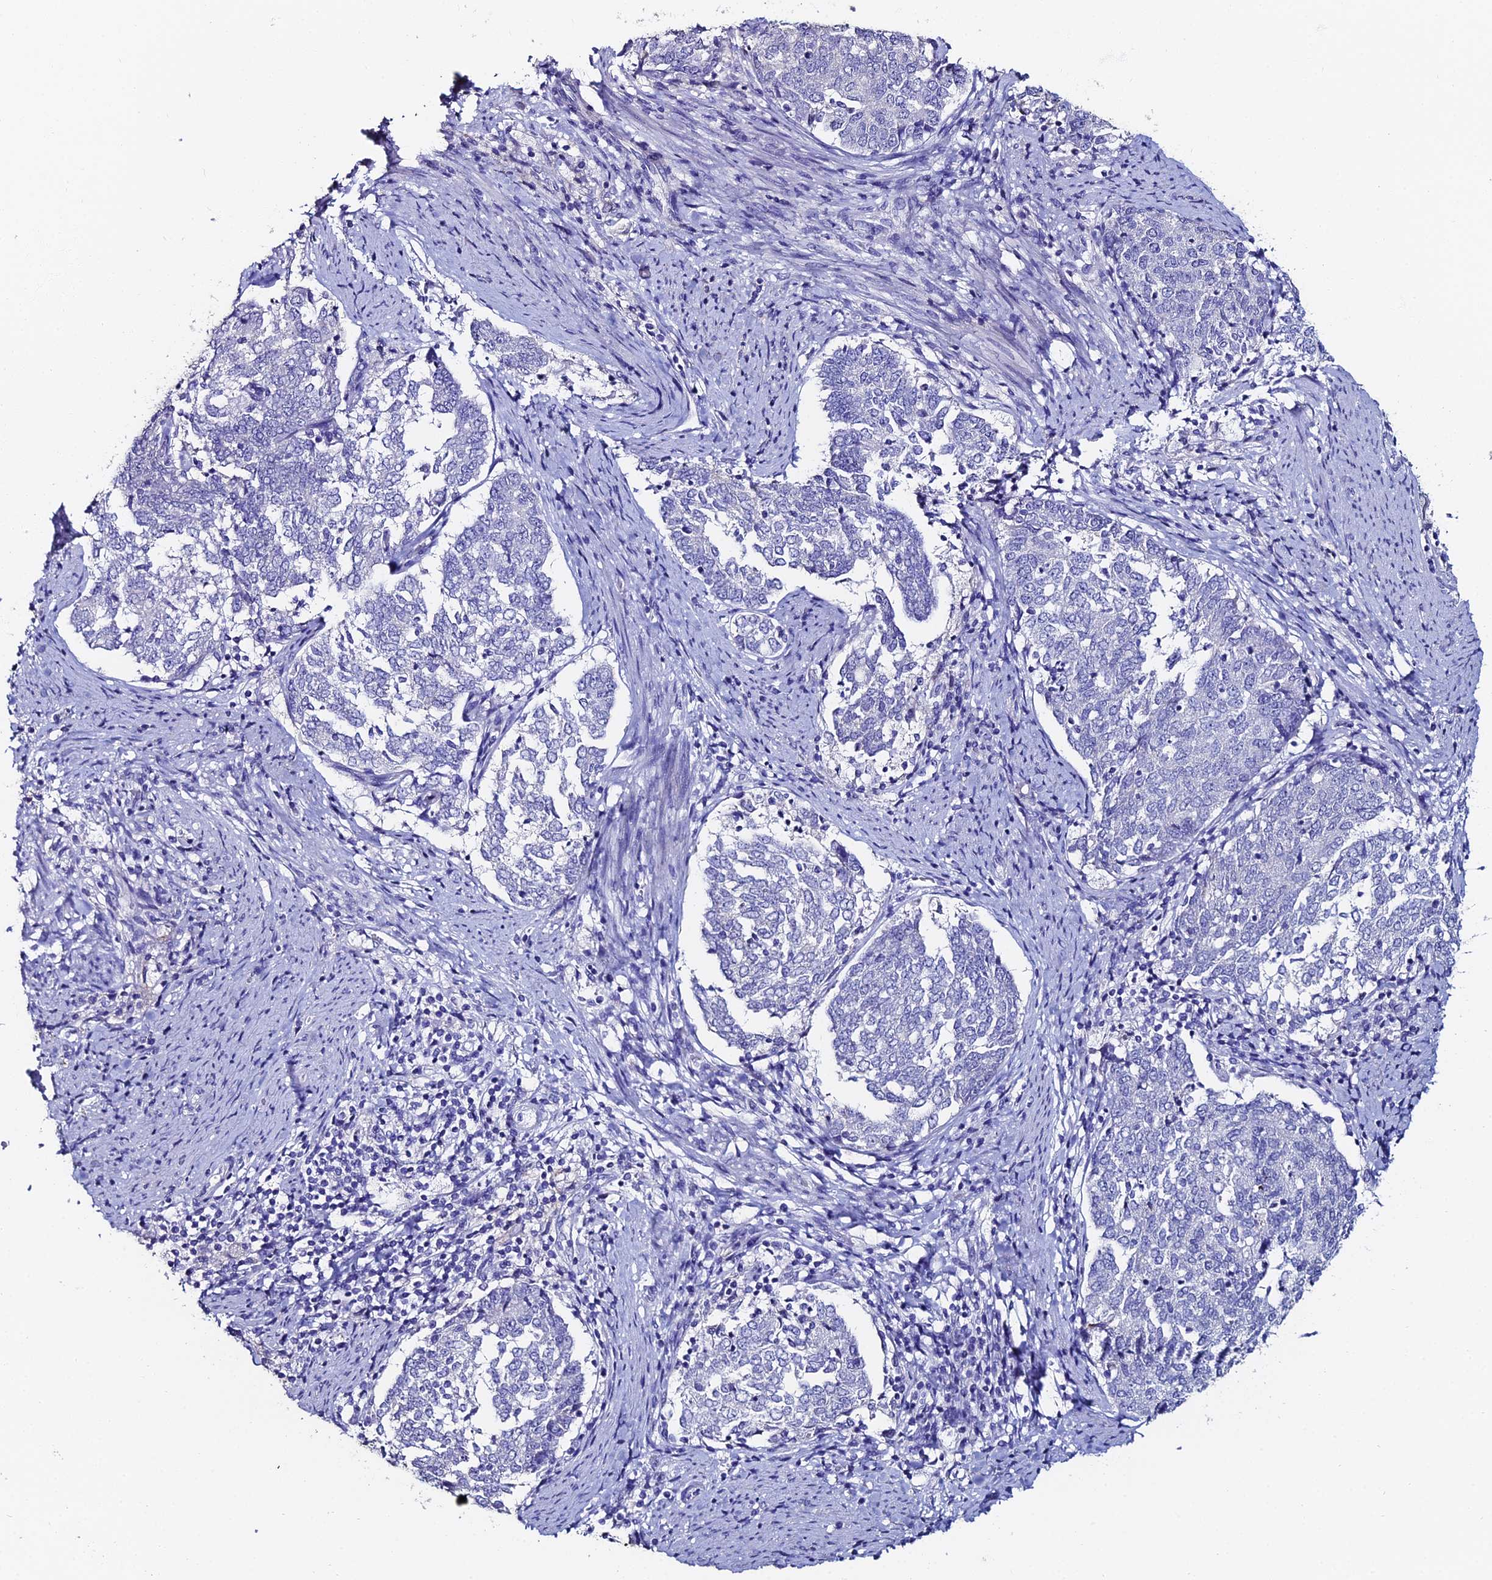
{"staining": {"intensity": "negative", "quantity": "none", "location": "none"}, "tissue": "endometrial cancer", "cell_type": "Tumor cells", "image_type": "cancer", "snomed": [{"axis": "morphology", "description": "Adenocarcinoma, NOS"}, {"axis": "topography", "description": "Endometrium"}], "caption": "There is no significant staining in tumor cells of endometrial adenocarcinoma.", "gene": "ESRRG", "patient": {"sex": "female", "age": 80}}